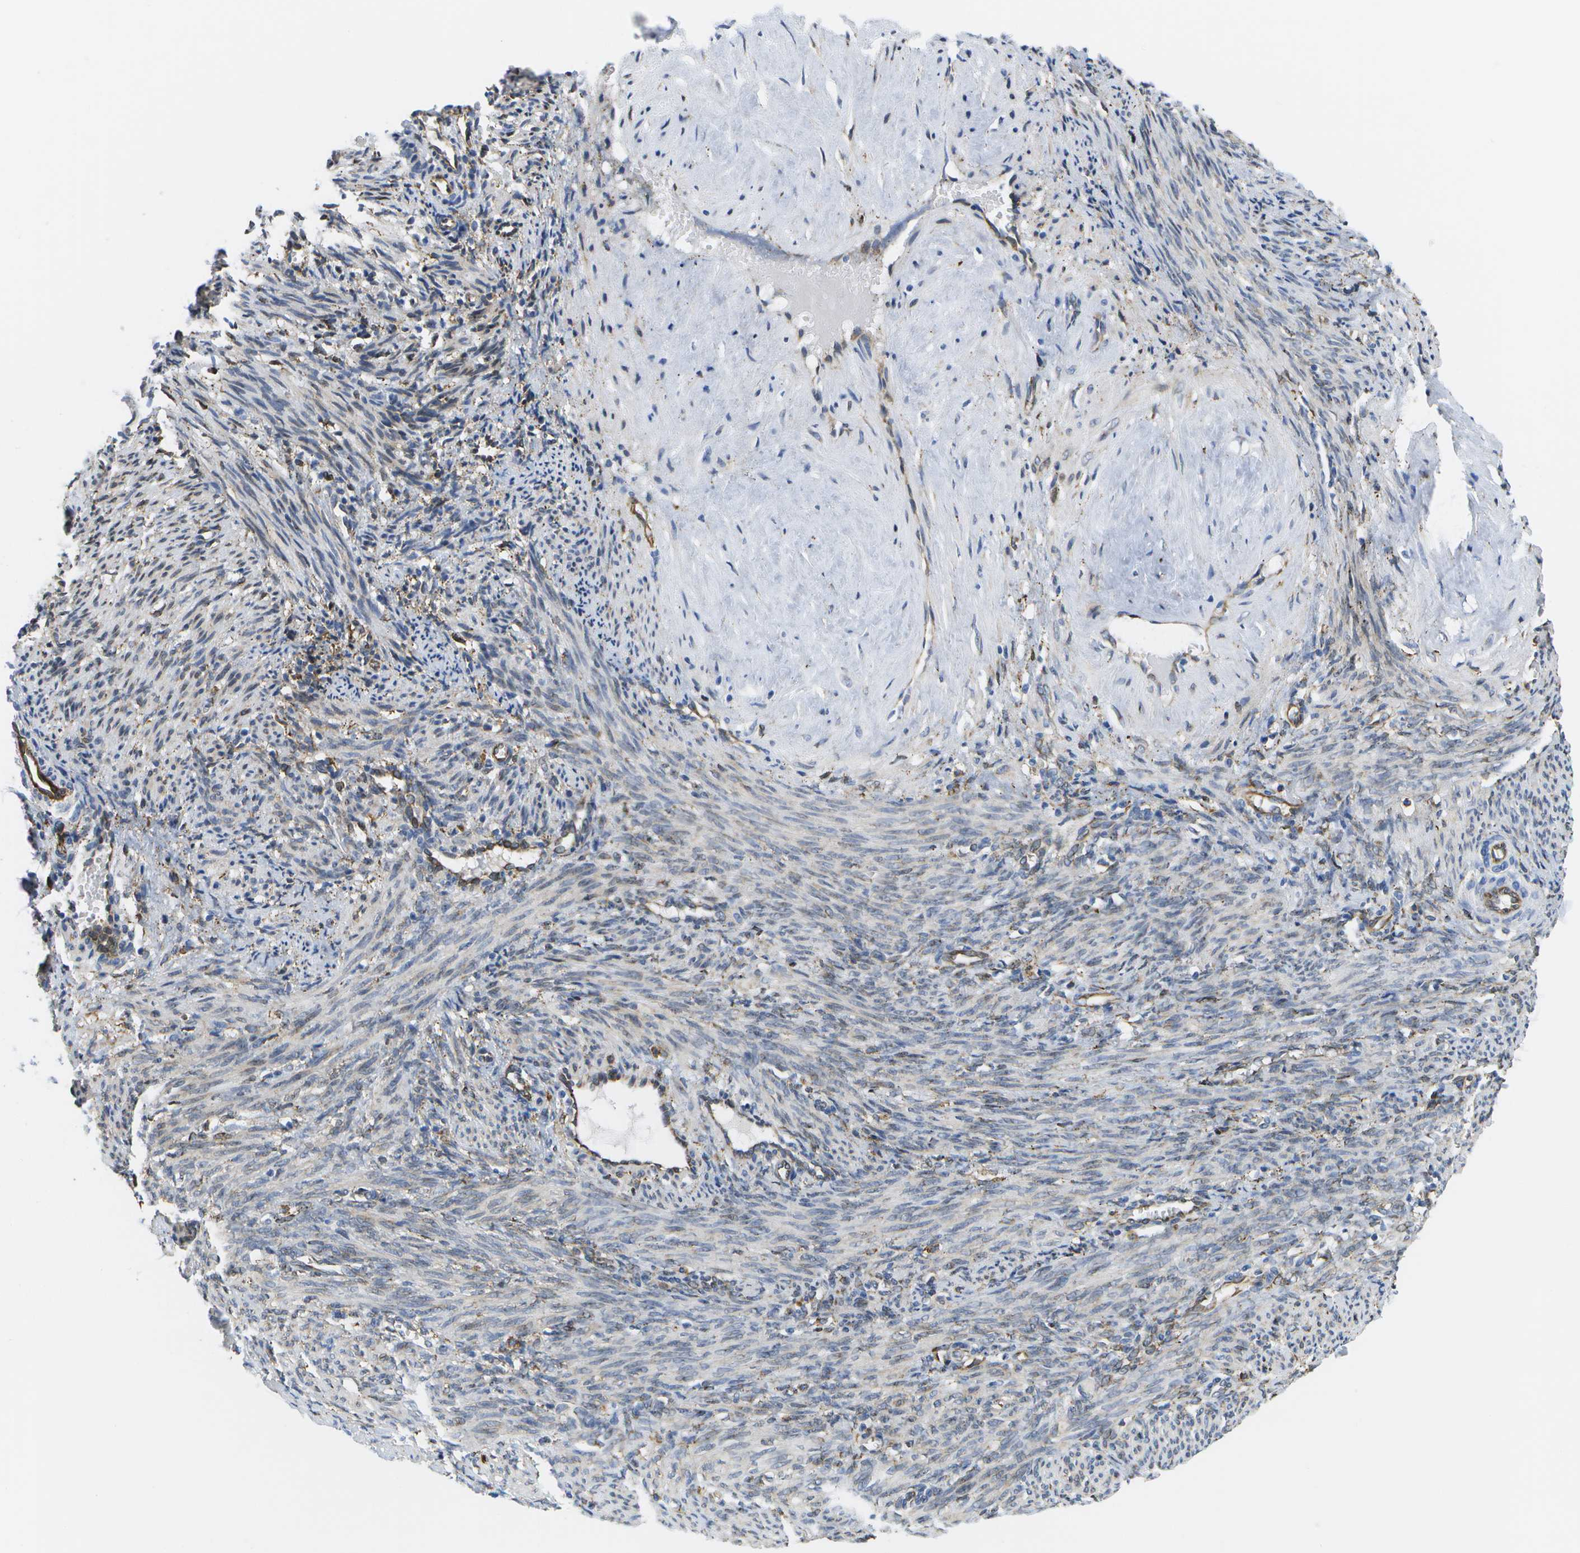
{"staining": {"intensity": "negative", "quantity": "none", "location": "none"}, "tissue": "smooth muscle", "cell_type": "Smooth muscle cells", "image_type": "normal", "snomed": [{"axis": "morphology", "description": "Normal tissue, NOS"}, {"axis": "topography", "description": "Endometrium"}], "caption": "Immunohistochemistry (IHC) photomicrograph of normal human smooth muscle stained for a protein (brown), which reveals no positivity in smooth muscle cells.", "gene": "ZDHHC17", "patient": {"sex": "female", "age": 33}}